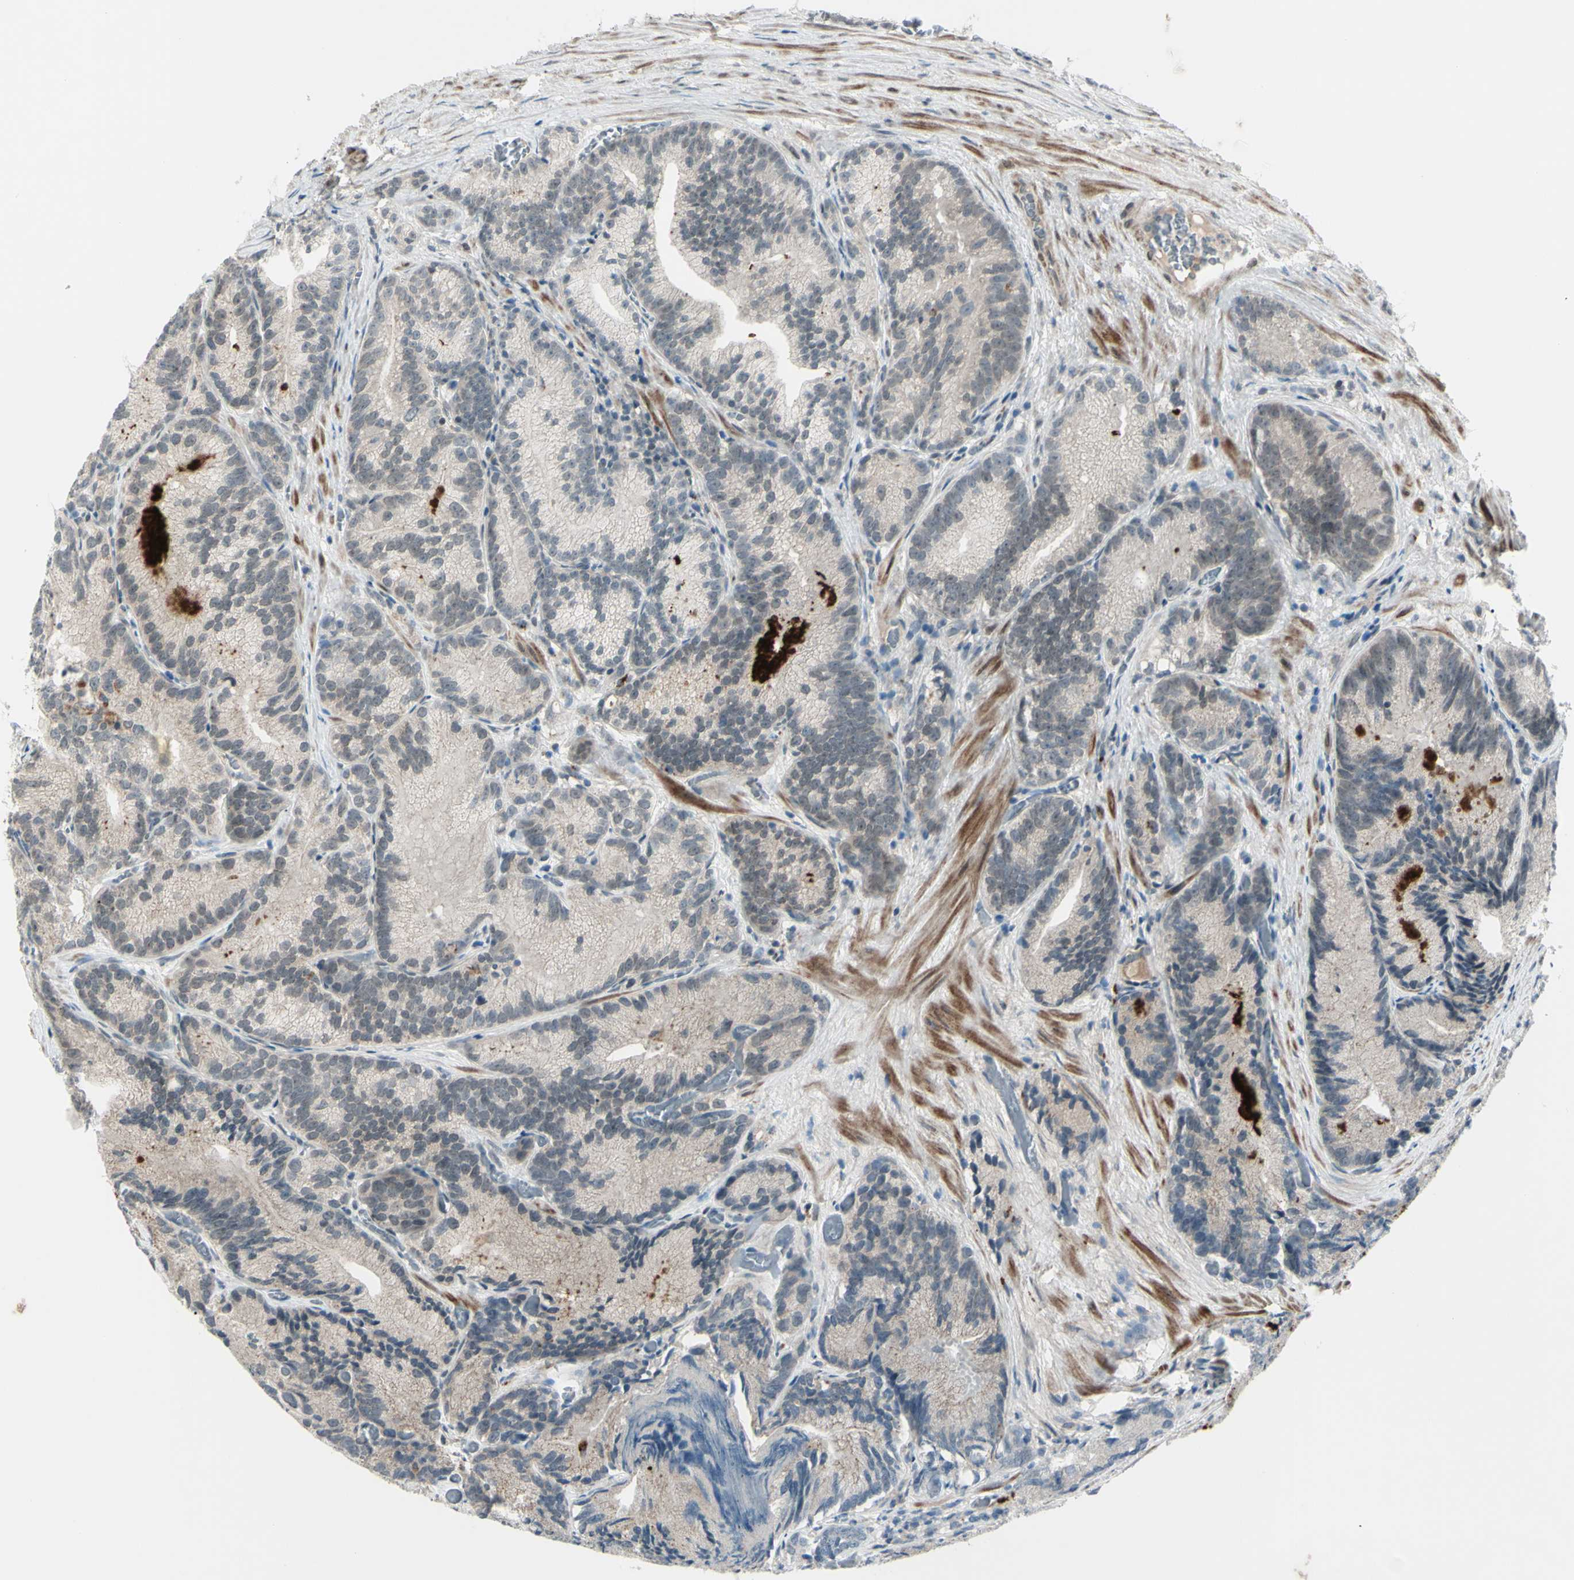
{"staining": {"intensity": "weak", "quantity": "<25%", "location": "cytoplasmic/membranous"}, "tissue": "prostate cancer", "cell_type": "Tumor cells", "image_type": "cancer", "snomed": [{"axis": "morphology", "description": "Adenocarcinoma, Low grade"}, {"axis": "topography", "description": "Prostate"}], "caption": "Human prostate cancer (adenocarcinoma (low-grade)) stained for a protein using IHC reveals no expression in tumor cells.", "gene": "FGFR2", "patient": {"sex": "male", "age": 89}}